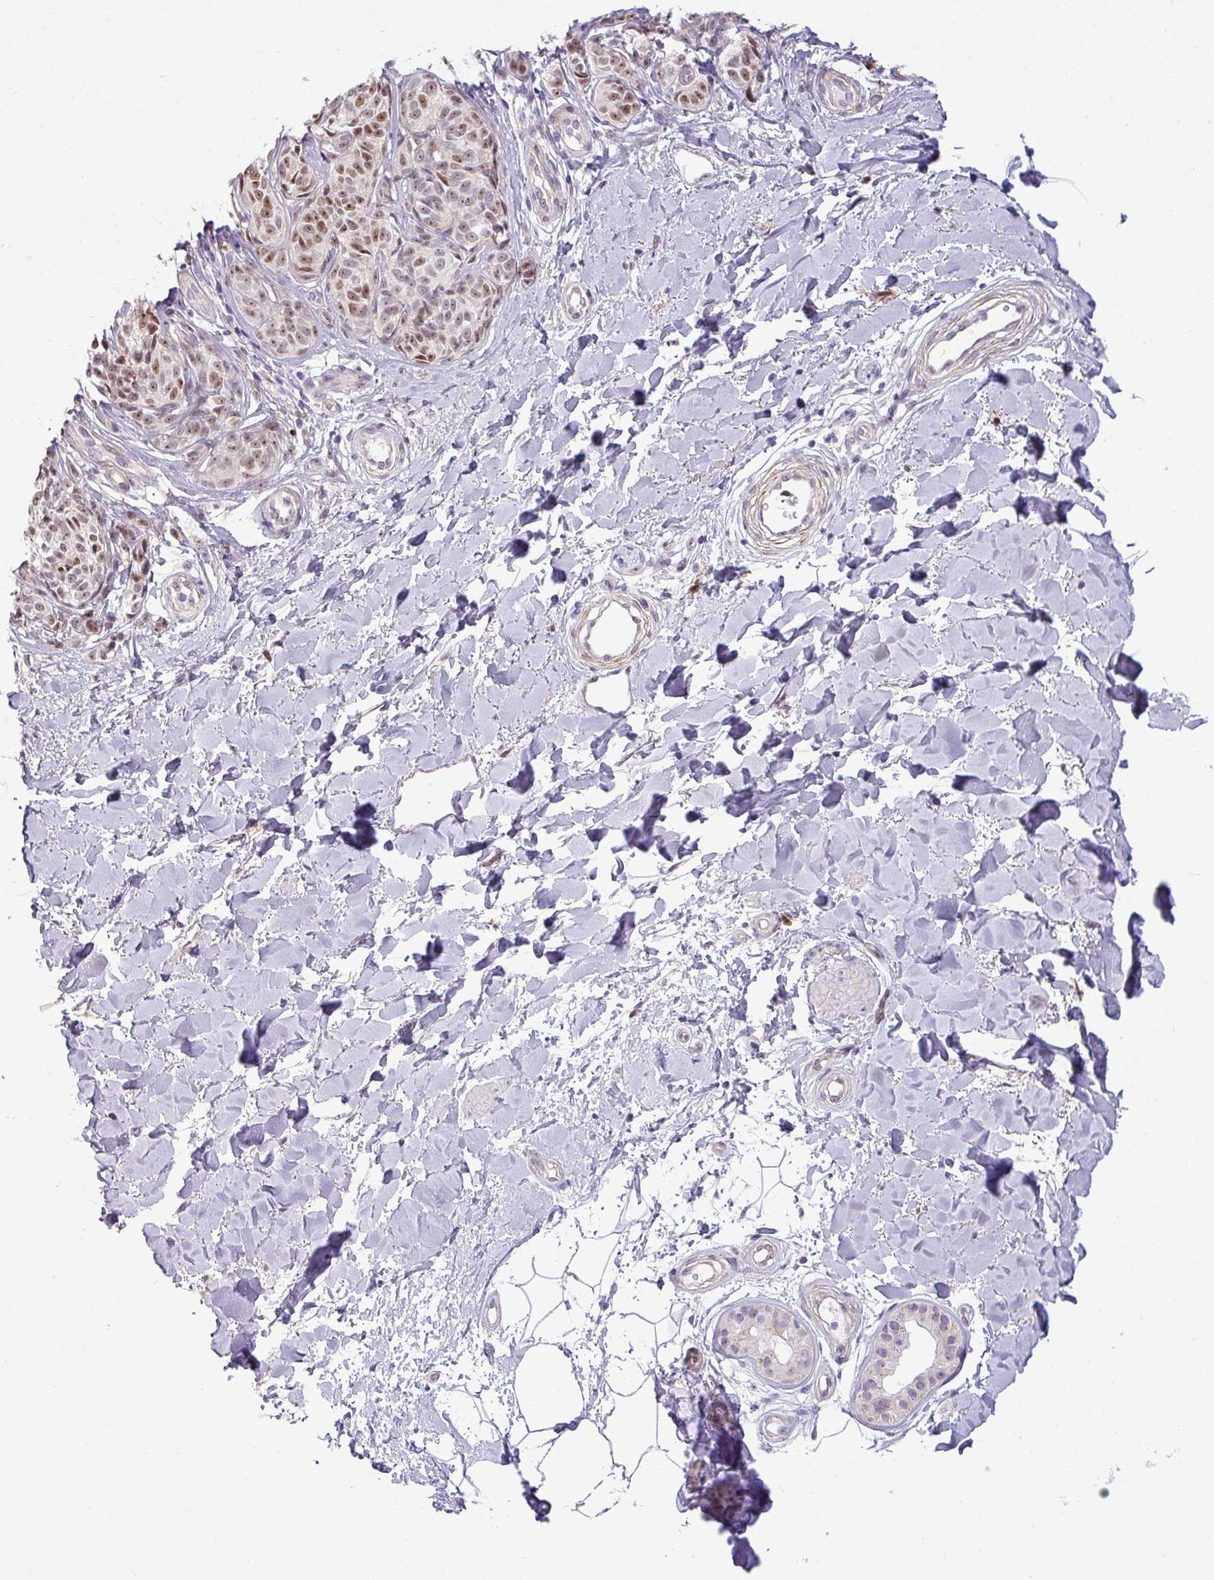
{"staining": {"intensity": "moderate", "quantity": "25%-75%", "location": "nuclear"}, "tissue": "melanoma", "cell_type": "Tumor cells", "image_type": "cancer", "snomed": [{"axis": "morphology", "description": "Malignant melanoma, NOS"}, {"axis": "topography", "description": "Skin"}], "caption": "Moderate nuclear positivity is seen in about 25%-75% of tumor cells in melanoma.", "gene": "MAK16", "patient": {"sex": "female", "age": 37}}